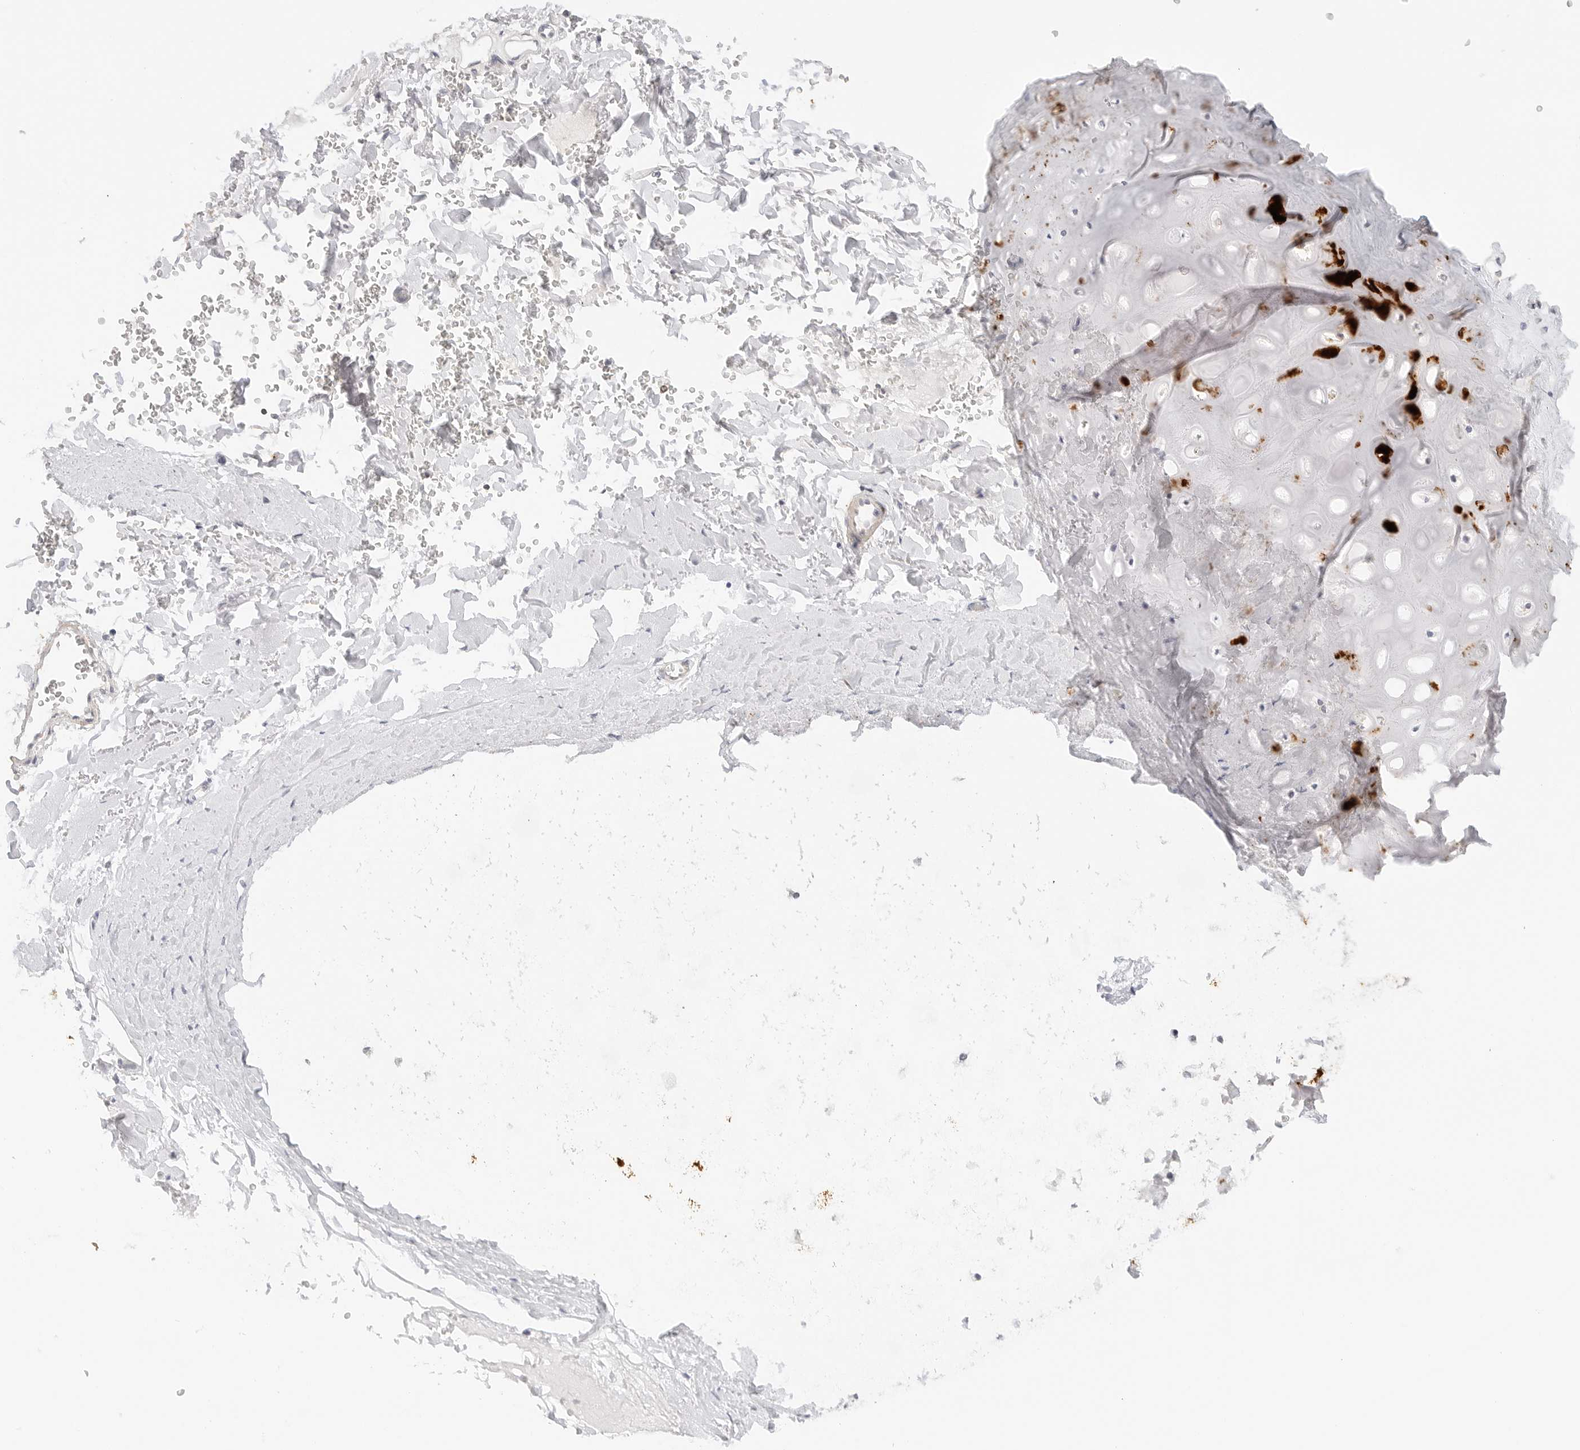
{"staining": {"intensity": "negative", "quantity": "none", "location": "none"}, "tissue": "adipose tissue", "cell_type": "Adipocytes", "image_type": "normal", "snomed": [{"axis": "morphology", "description": "Normal tissue, NOS"}, {"axis": "topography", "description": "Cartilage tissue"}], "caption": "This is a histopathology image of immunohistochemistry (IHC) staining of normal adipose tissue, which shows no positivity in adipocytes.", "gene": "PCDH19", "patient": {"sex": "female", "age": 63}}